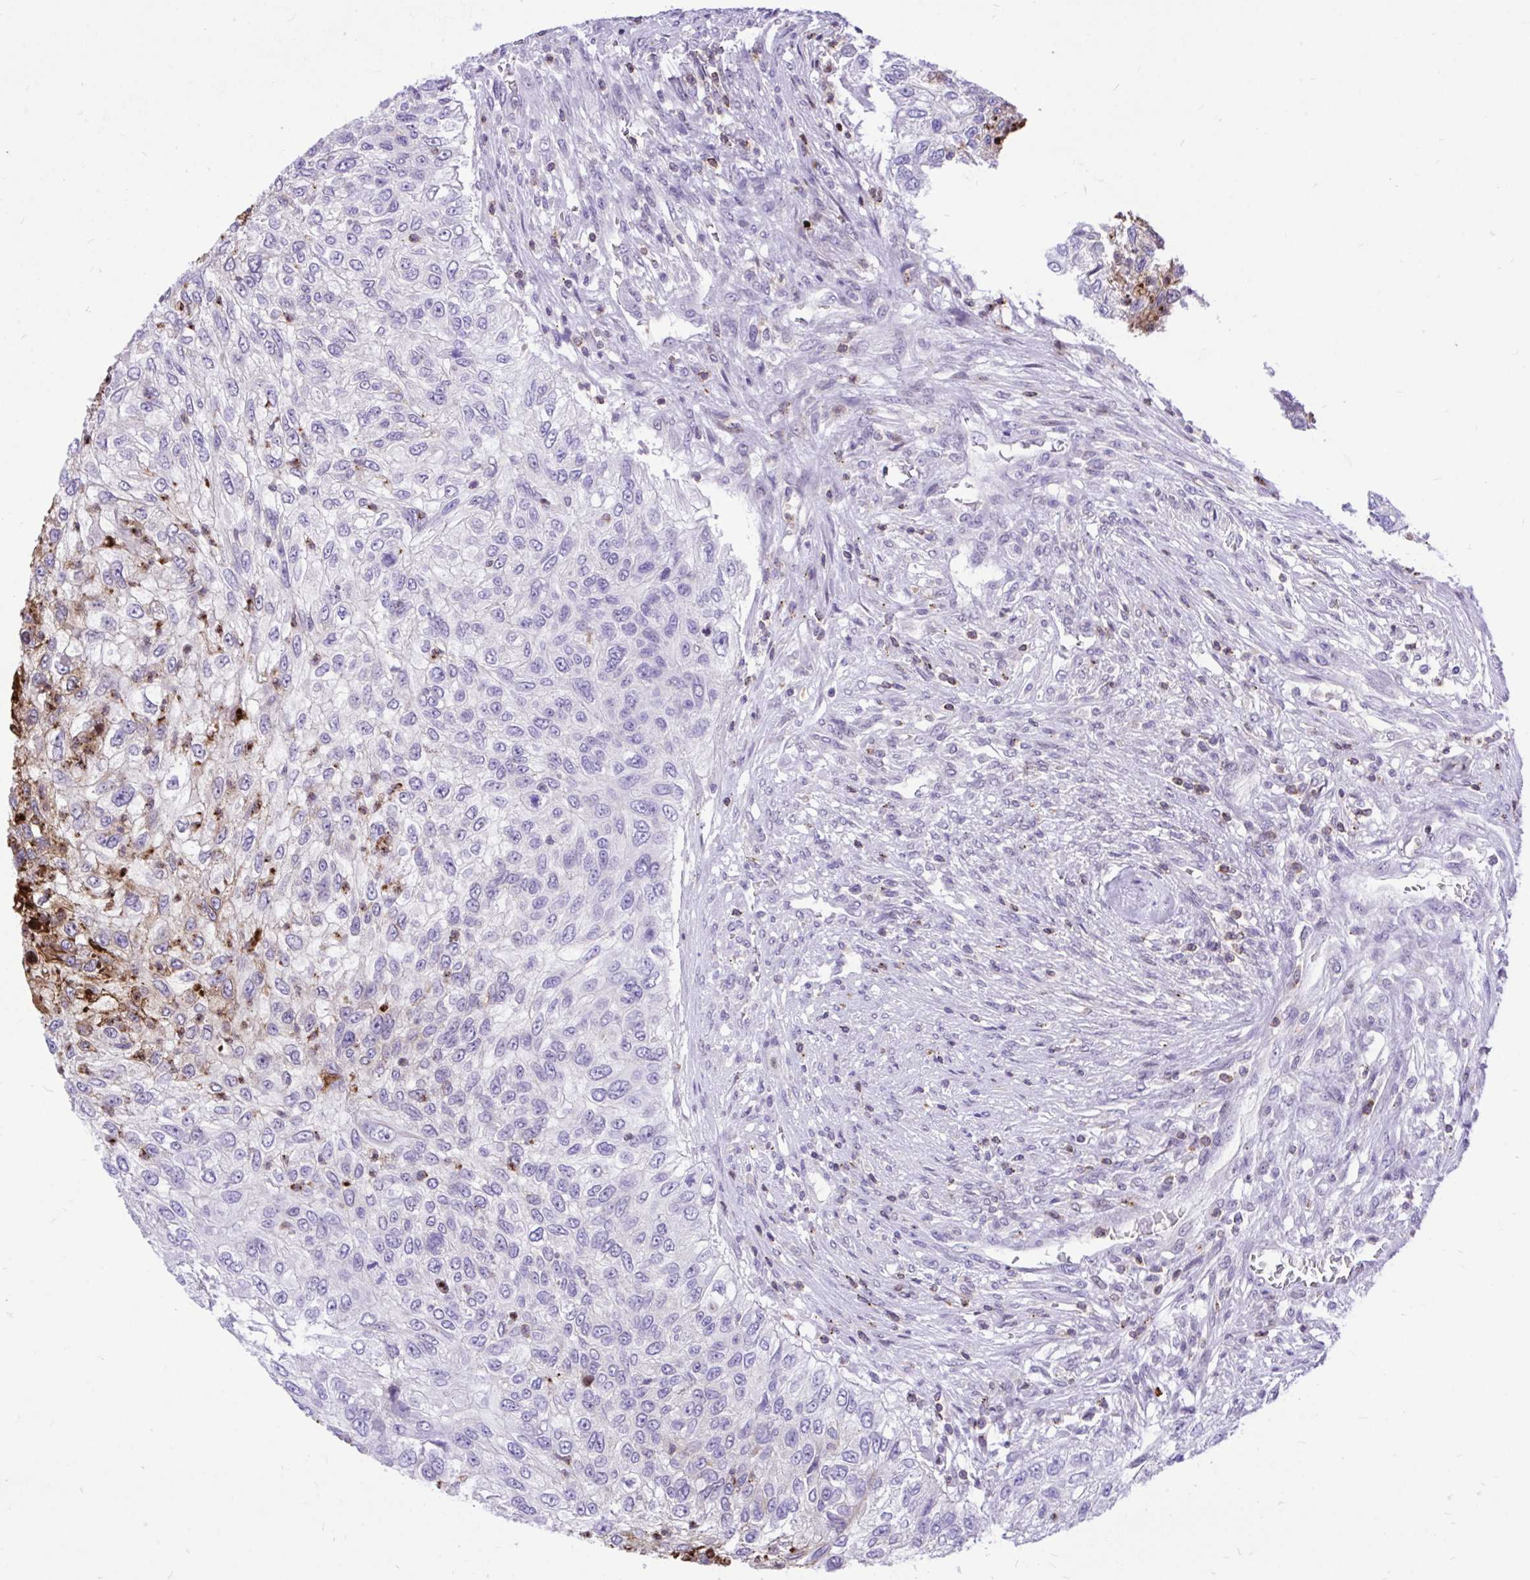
{"staining": {"intensity": "weak", "quantity": "<25%", "location": "cytoplasmic/membranous"}, "tissue": "urothelial cancer", "cell_type": "Tumor cells", "image_type": "cancer", "snomed": [{"axis": "morphology", "description": "Urothelial carcinoma, High grade"}, {"axis": "topography", "description": "Urinary bladder"}], "caption": "There is no significant positivity in tumor cells of urothelial cancer.", "gene": "CXCL8", "patient": {"sex": "female", "age": 60}}